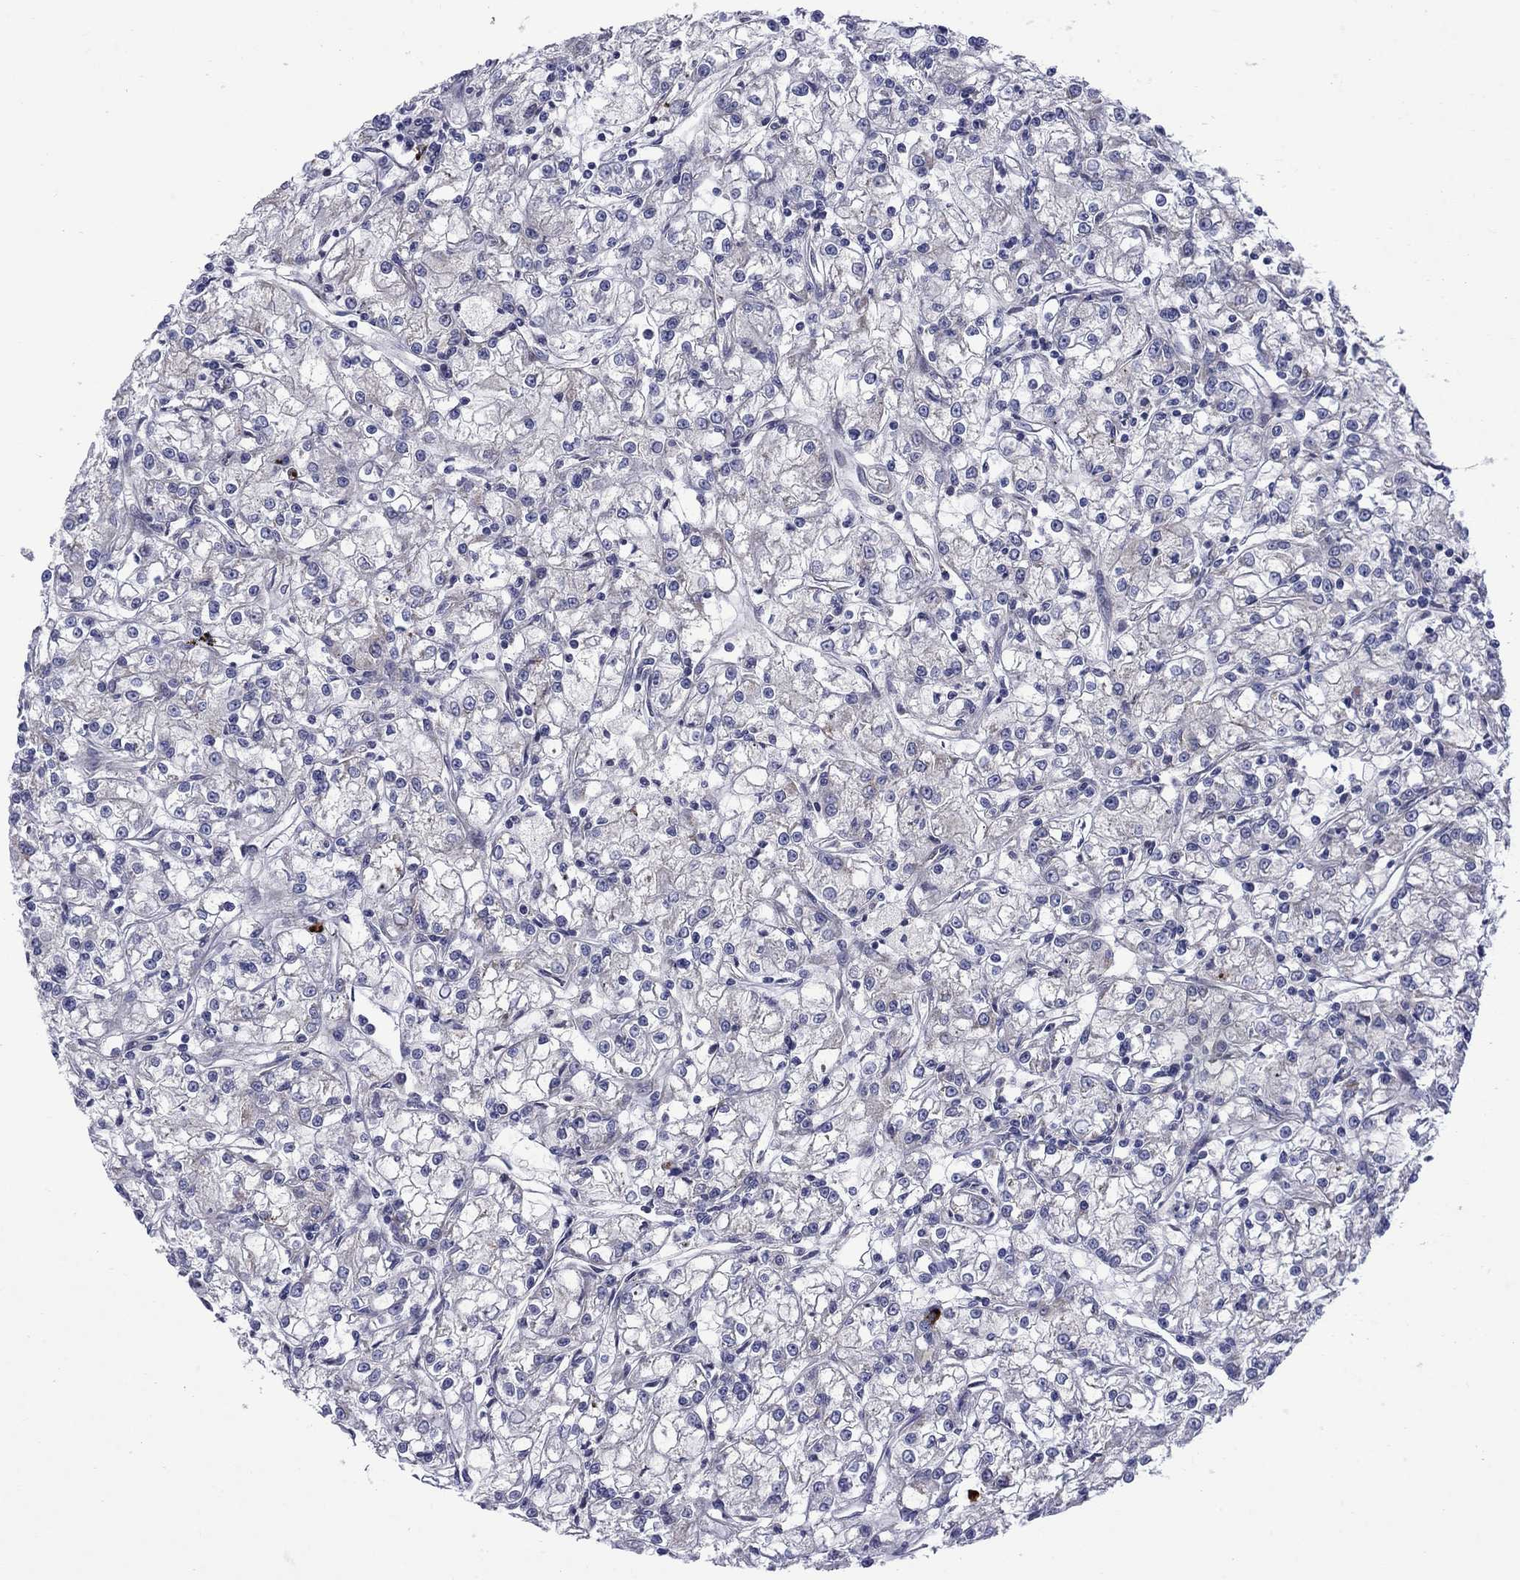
{"staining": {"intensity": "negative", "quantity": "none", "location": "none"}, "tissue": "renal cancer", "cell_type": "Tumor cells", "image_type": "cancer", "snomed": [{"axis": "morphology", "description": "Adenocarcinoma, NOS"}, {"axis": "topography", "description": "Kidney"}], "caption": "Immunohistochemical staining of adenocarcinoma (renal) exhibits no significant expression in tumor cells.", "gene": "ASNS", "patient": {"sex": "female", "age": 59}}